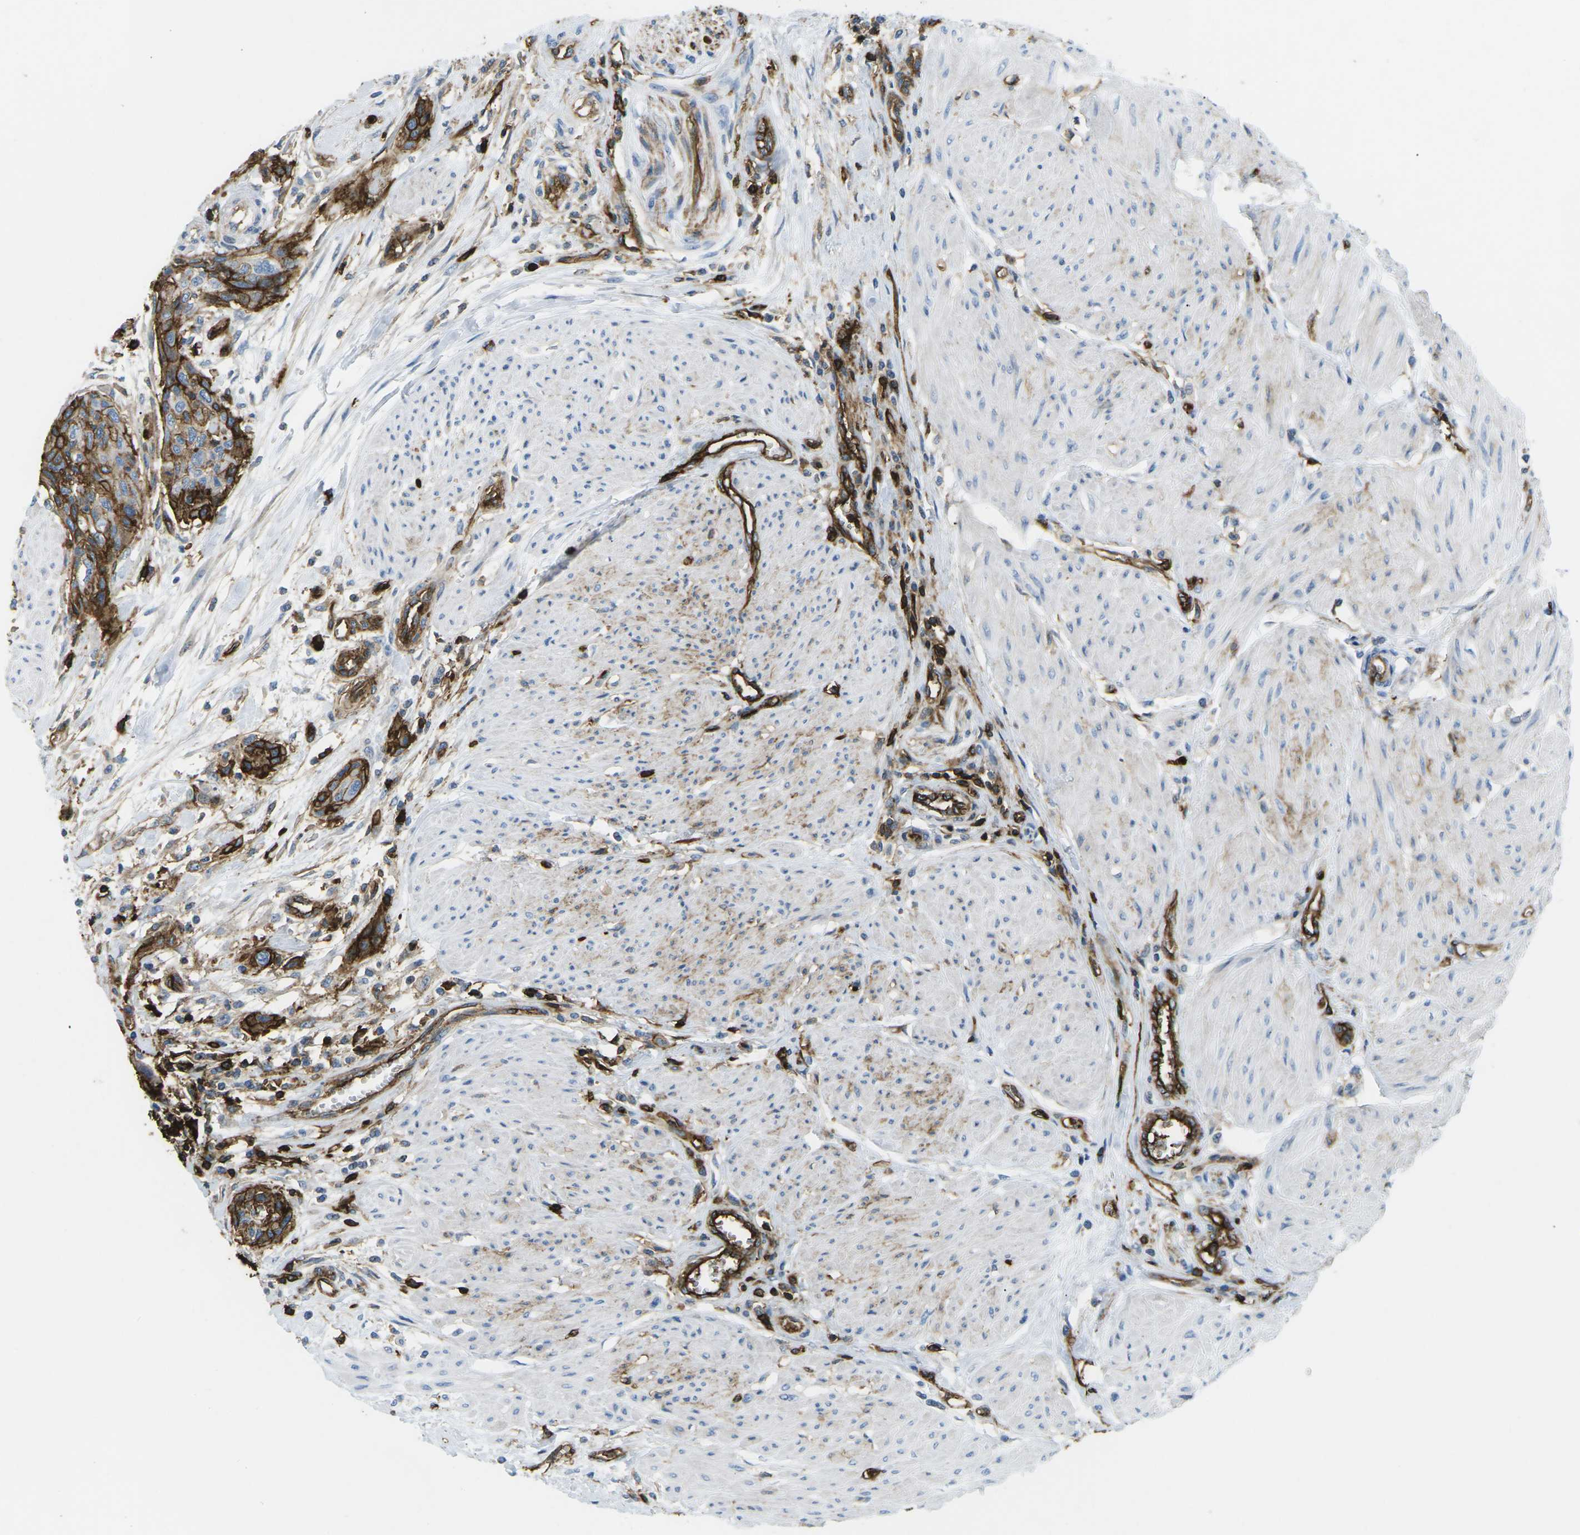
{"staining": {"intensity": "strong", "quantity": ">75%", "location": "cytoplasmic/membranous"}, "tissue": "urothelial cancer", "cell_type": "Tumor cells", "image_type": "cancer", "snomed": [{"axis": "morphology", "description": "Urothelial carcinoma, High grade"}, {"axis": "topography", "description": "Urinary bladder"}], "caption": "A histopathology image showing strong cytoplasmic/membranous positivity in approximately >75% of tumor cells in urothelial cancer, as visualized by brown immunohistochemical staining.", "gene": "HLA-B", "patient": {"sex": "male", "age": 35}}